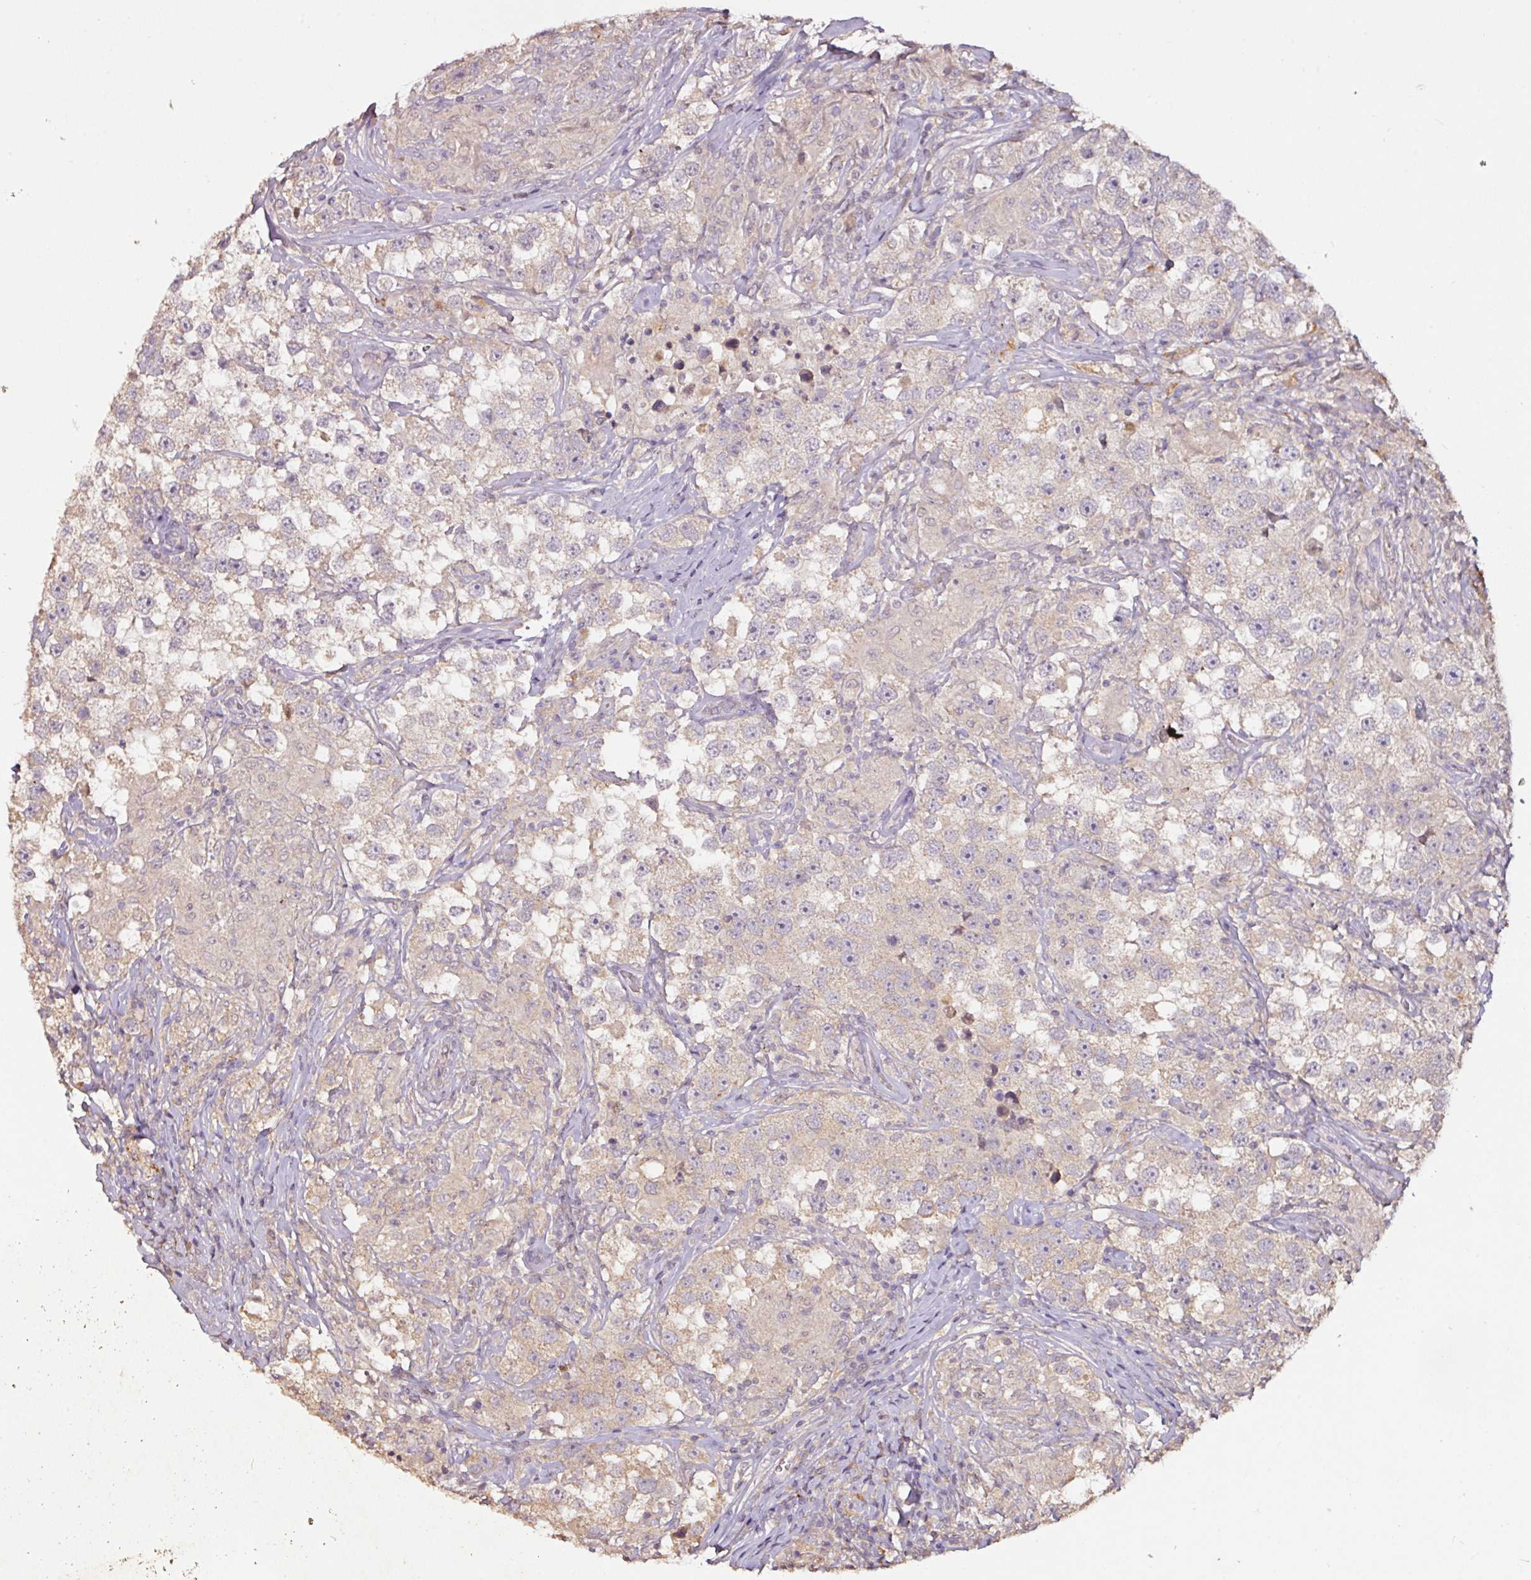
{"staining": {"intensity": "weak", "quantity": "25%-75%", "location": "cytoplasmic/membranous"}, "tissue": "testis cancer", "cell_type": "Tumor cells", "image_type": "cancer", "snomed": [{"axis": "morphology", "description": "Seminoma, NOS"}, {"axis": "topography", "description": "Testis"}], "caption": "IHC staining of testis cancer (seminoma), which demonstrates low levels of weak cytoplasmic/membranous staining in about 25%-75% of tumor cells indicating weak cytoplasmic/membranous protein expression. The staining was performed using DAB (brown) for protein detection and nuclei were counterstained in hematoxylin (blue).", "gene": "RPL38", "patient": {"sex": "male", "age": 46}}